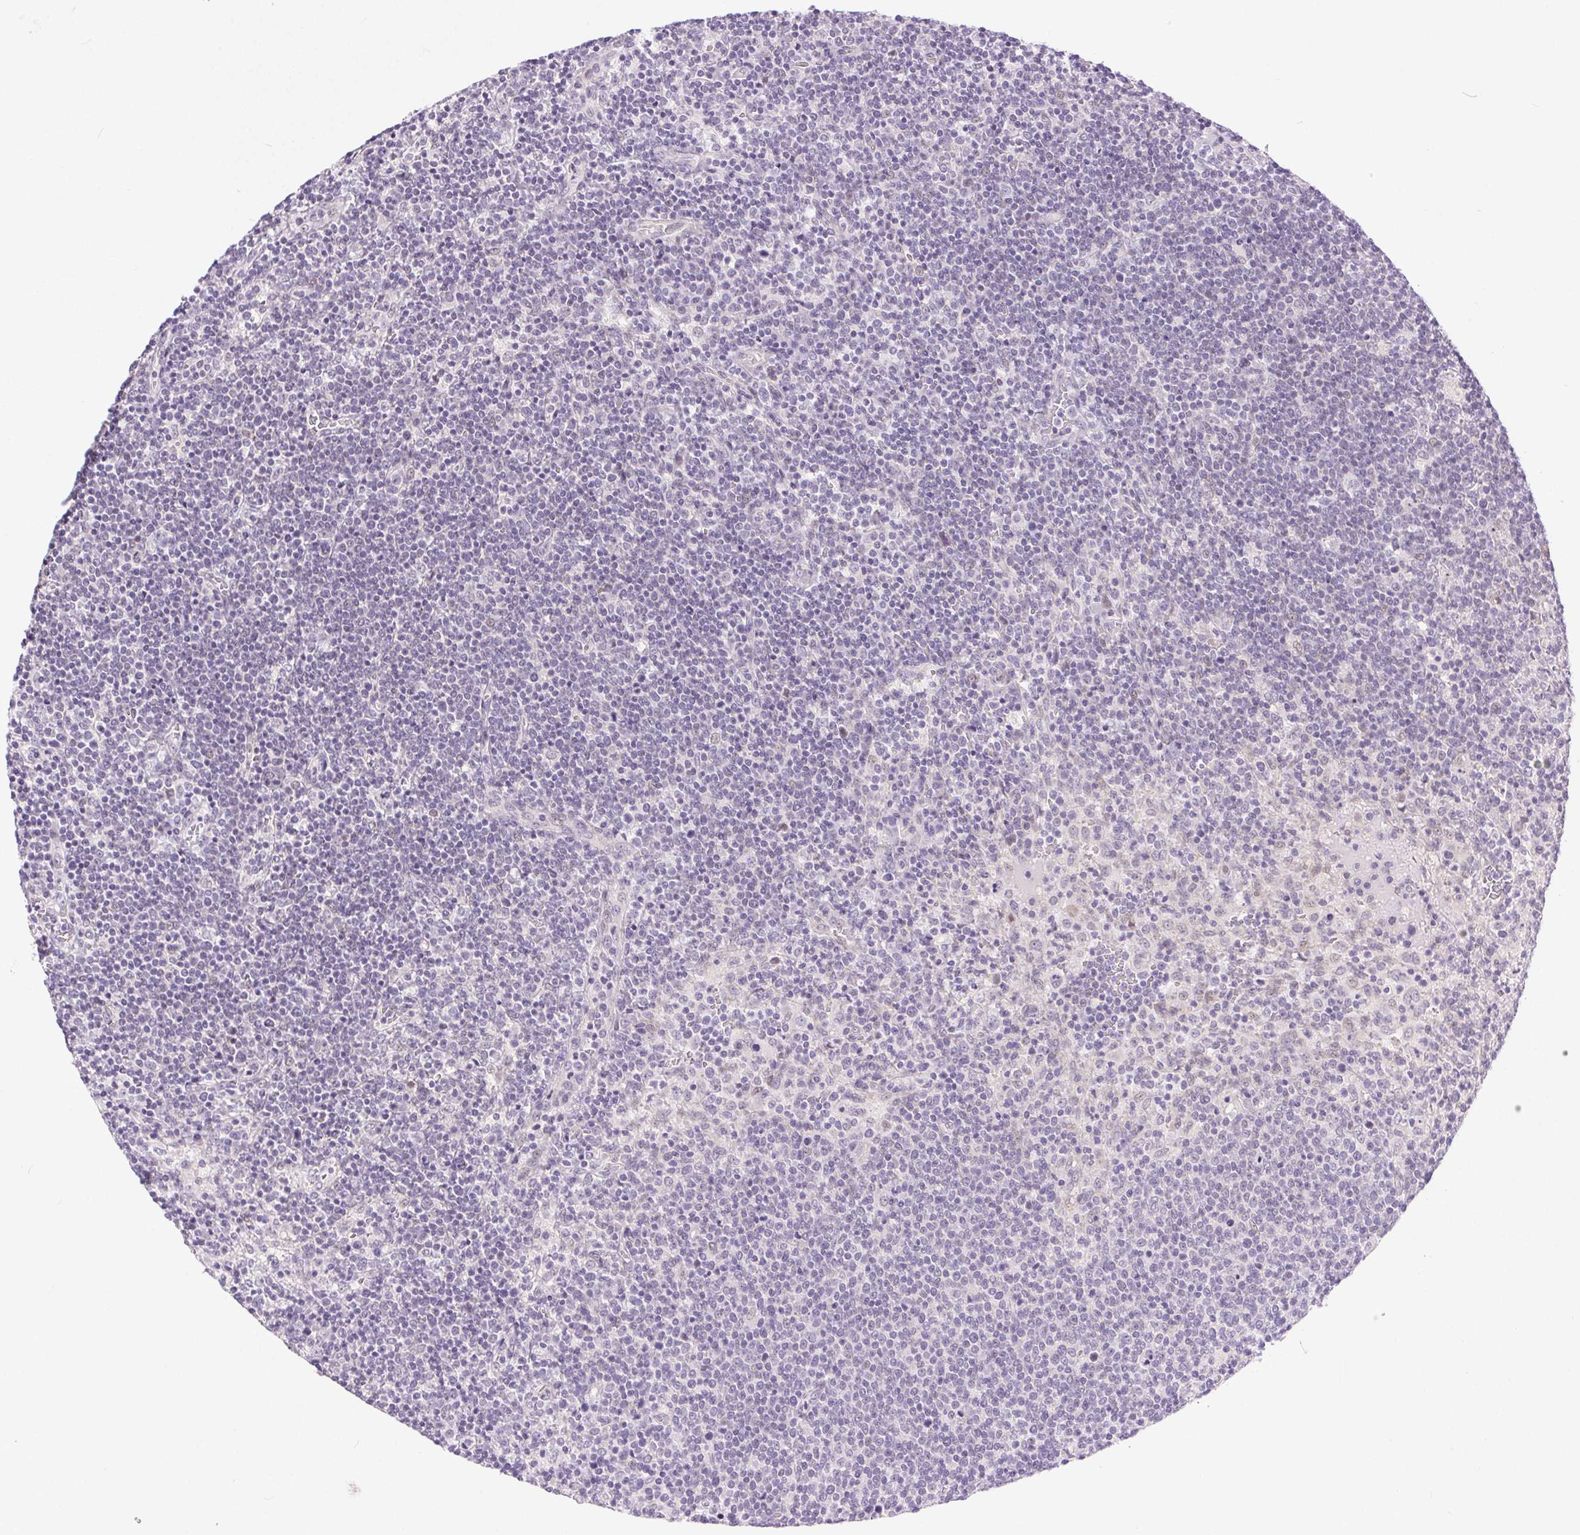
{"staining": {"intensity": "negative", "quantity": "none", "location": "none"}, "tissue": "lymphoma", "cell_type": "Tumor cells", "image_type": "cancer", "snomed": [{"axis": "morphology", "description": "Malignant lymphoma, non-Hodgkin's type, High grade"}, {"axis": "topography", "description": "Lymph node"}], "caption": "High power microscopy micrograph of an immunohistochemistry photomicrograph of lymphoma, revealing no significant expression in tumor cells. (DAB IHC visualized using brightfield microscopy, high magnification).", "gene": "SYT11", "patient": {"sex": "male", "age": 61}}